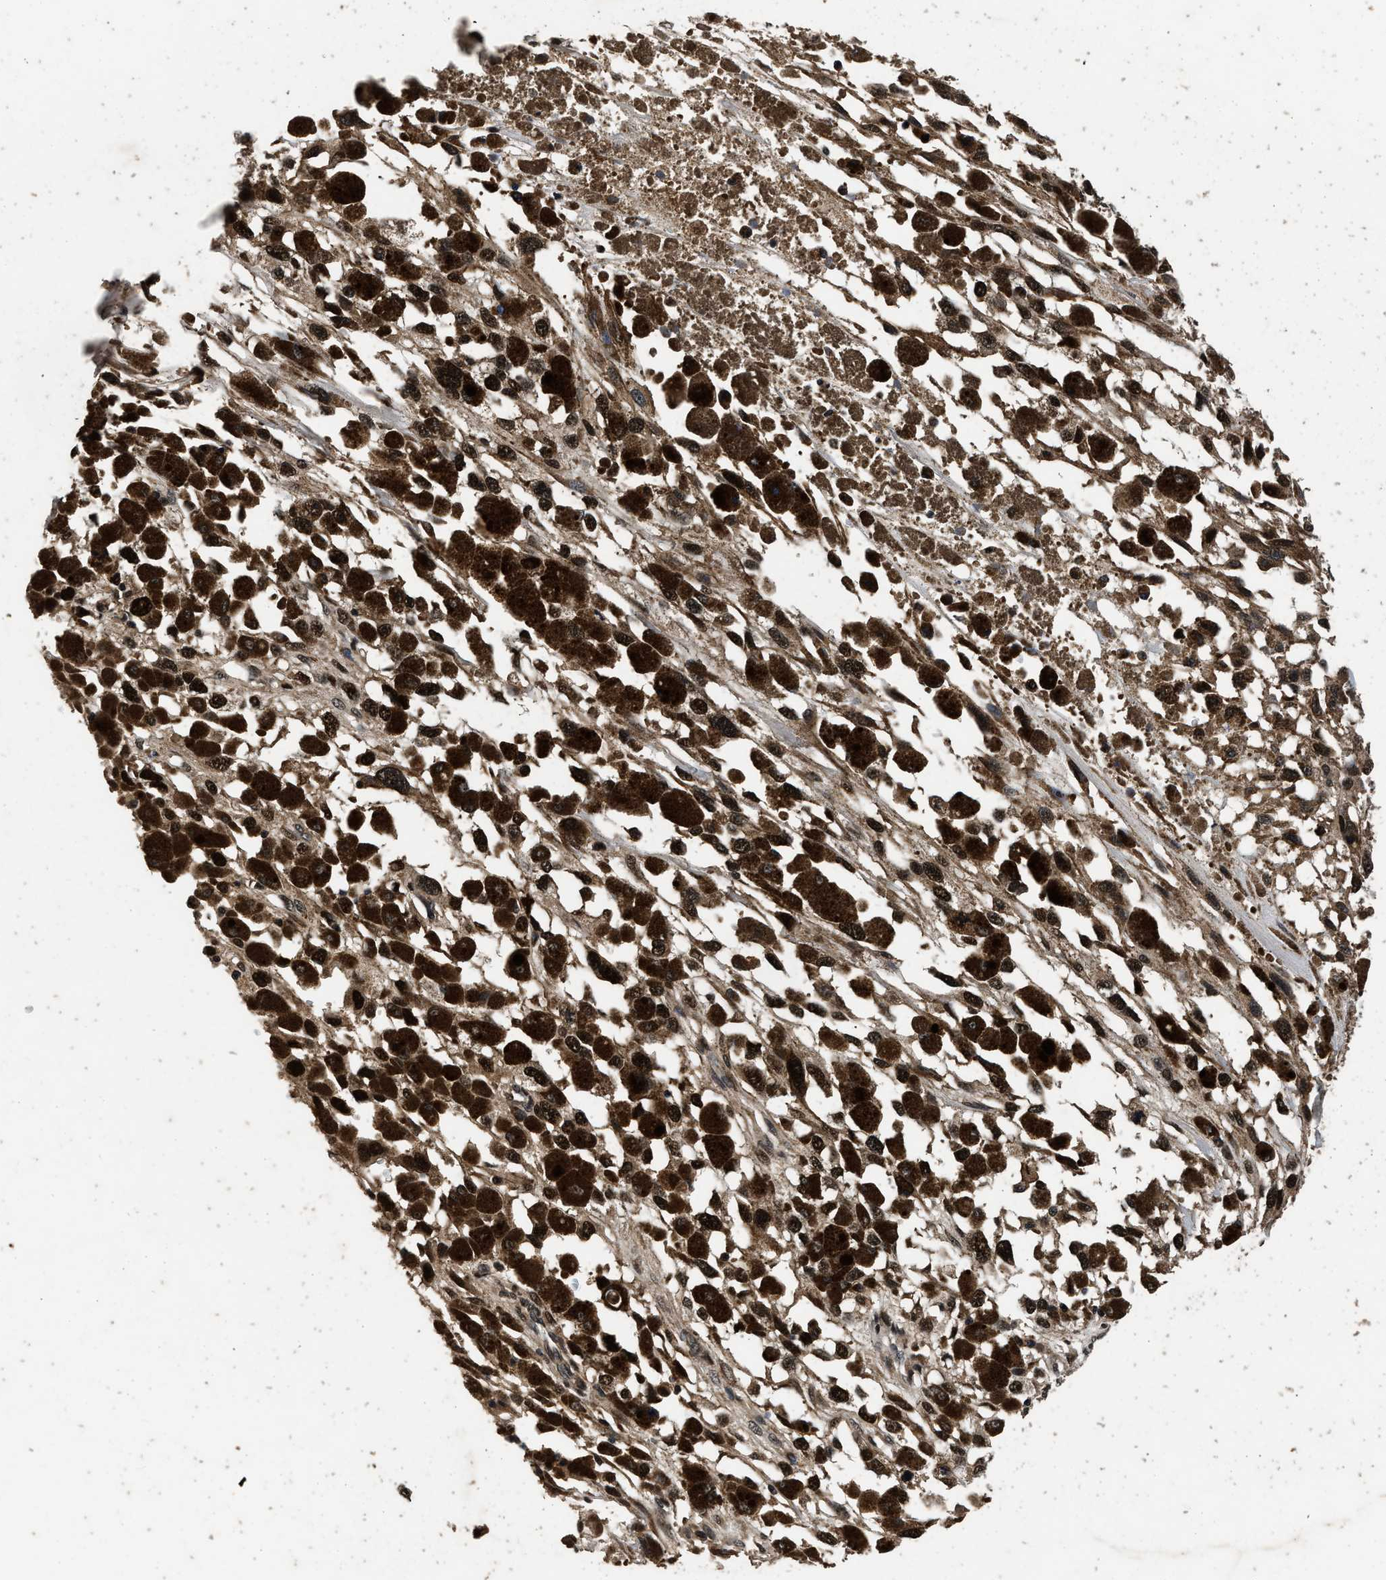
{"staining": {"intensity": "strong", "quantity": ">75%", "location": "cytoplasmic/membranous,nuclear"}, "tissue": "melanoma", "cell_type": "Tumor cells", "image_type": "cancer", "snomed": [{"axis": "morphology", "description": "Malignant melanoma, Metastatic site"}, {"axis": "topography", "description": "Lymph node"}], "caption": "Melanoma stained with a protein marker demonstrates strong staining in tumor cells.", "gene": "CSTF1", "patient": {"sex": "male", "age": 59}}